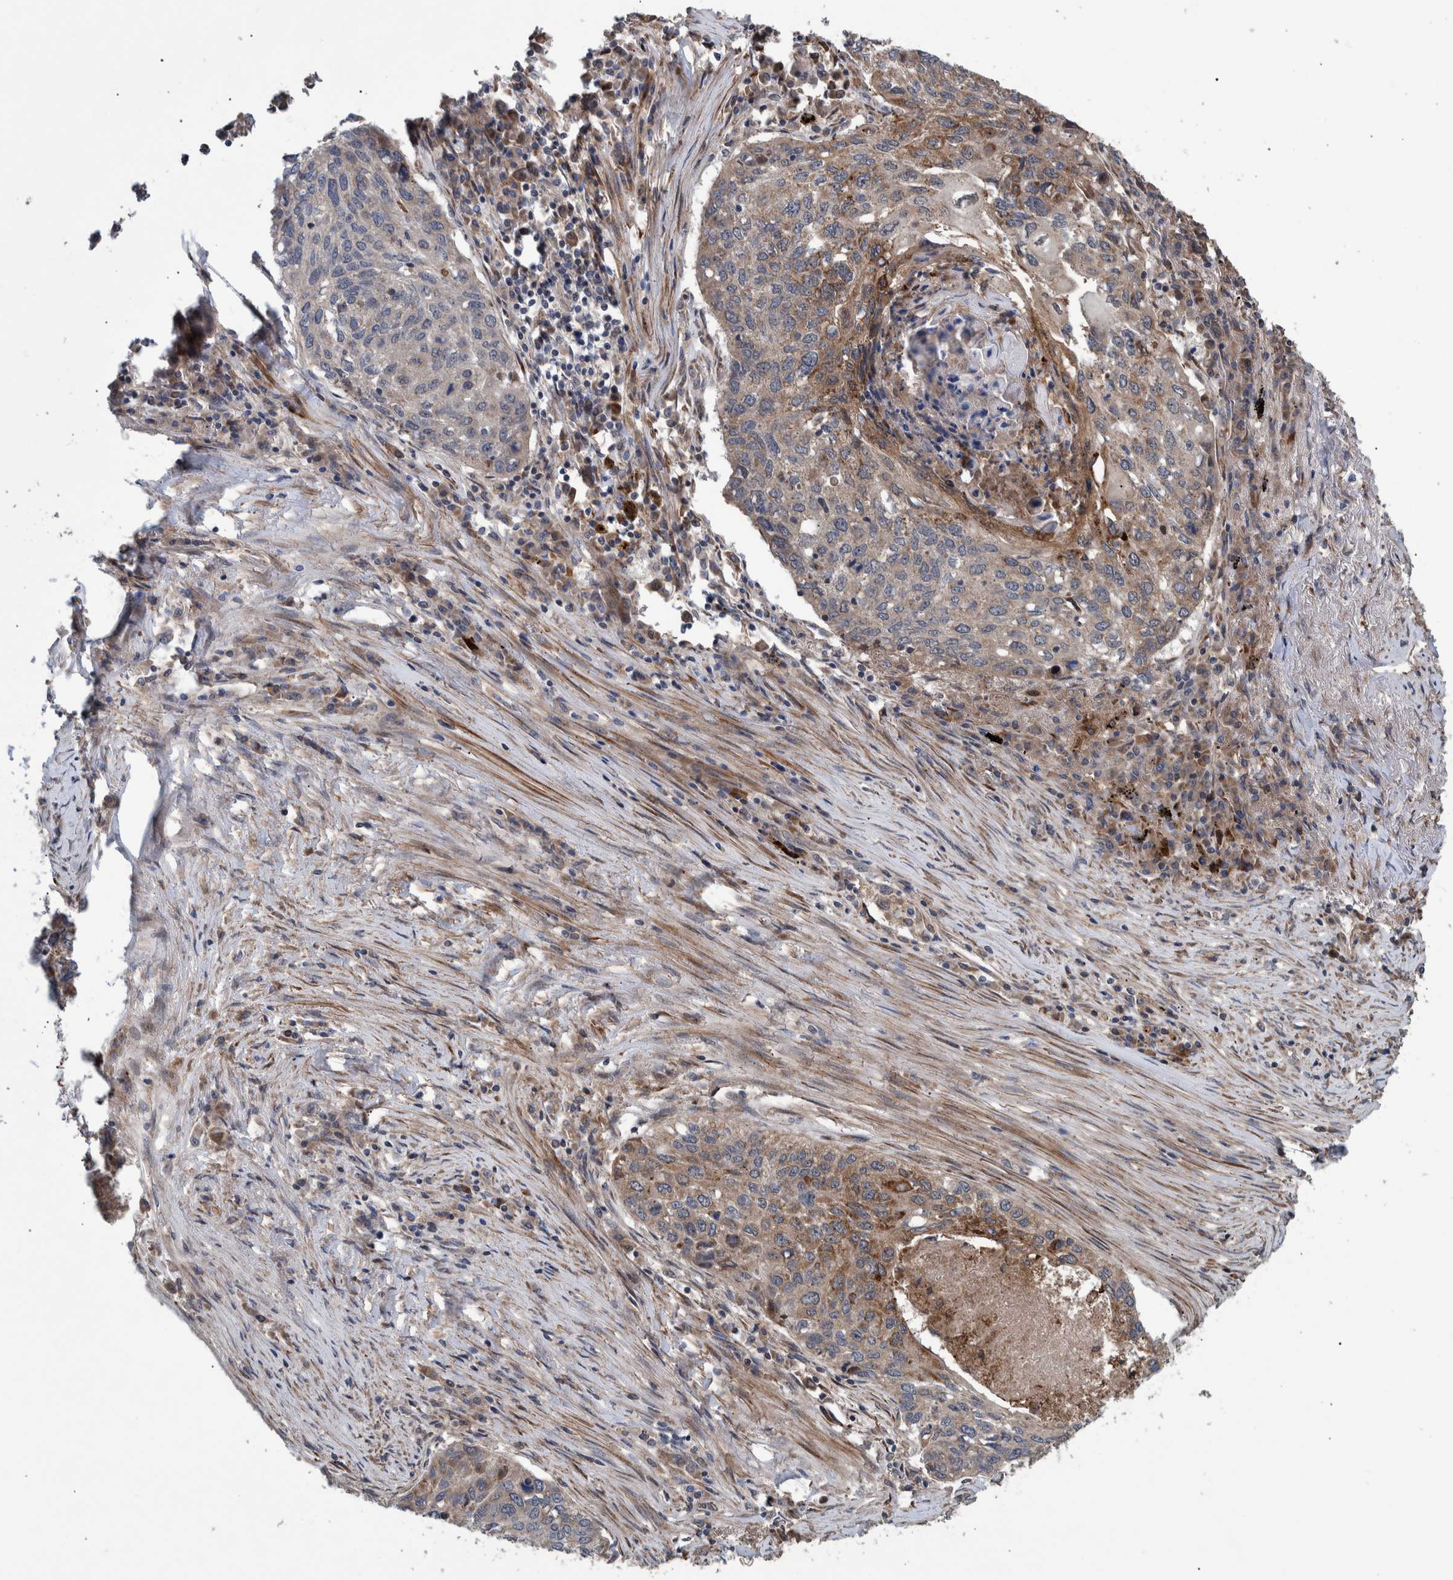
{"staining": {"intensity": "moderate", "quantity": "<25%", "location": "cytoplasmic/membranous"}, "tissue": "lung cancer", "cell_type": "Tumor cells", "image_type": "cancer", "snomed": [{"axis": "morphology", "description": "Squamous cell carcinoma, NOS"}, {"axis": "topography", "description": "Lung"}], "caption": "Protein expression analysis of human lung squamous cell carcinoma reveals moderate cytoplasmic/membranous staining in approximately <25% of tumor cells. The protein of interest is shown in brown color, while the nuclei are stained blue.", "gene": "B3GNTL1", "patient": {"sex": "female", "age": 63}}